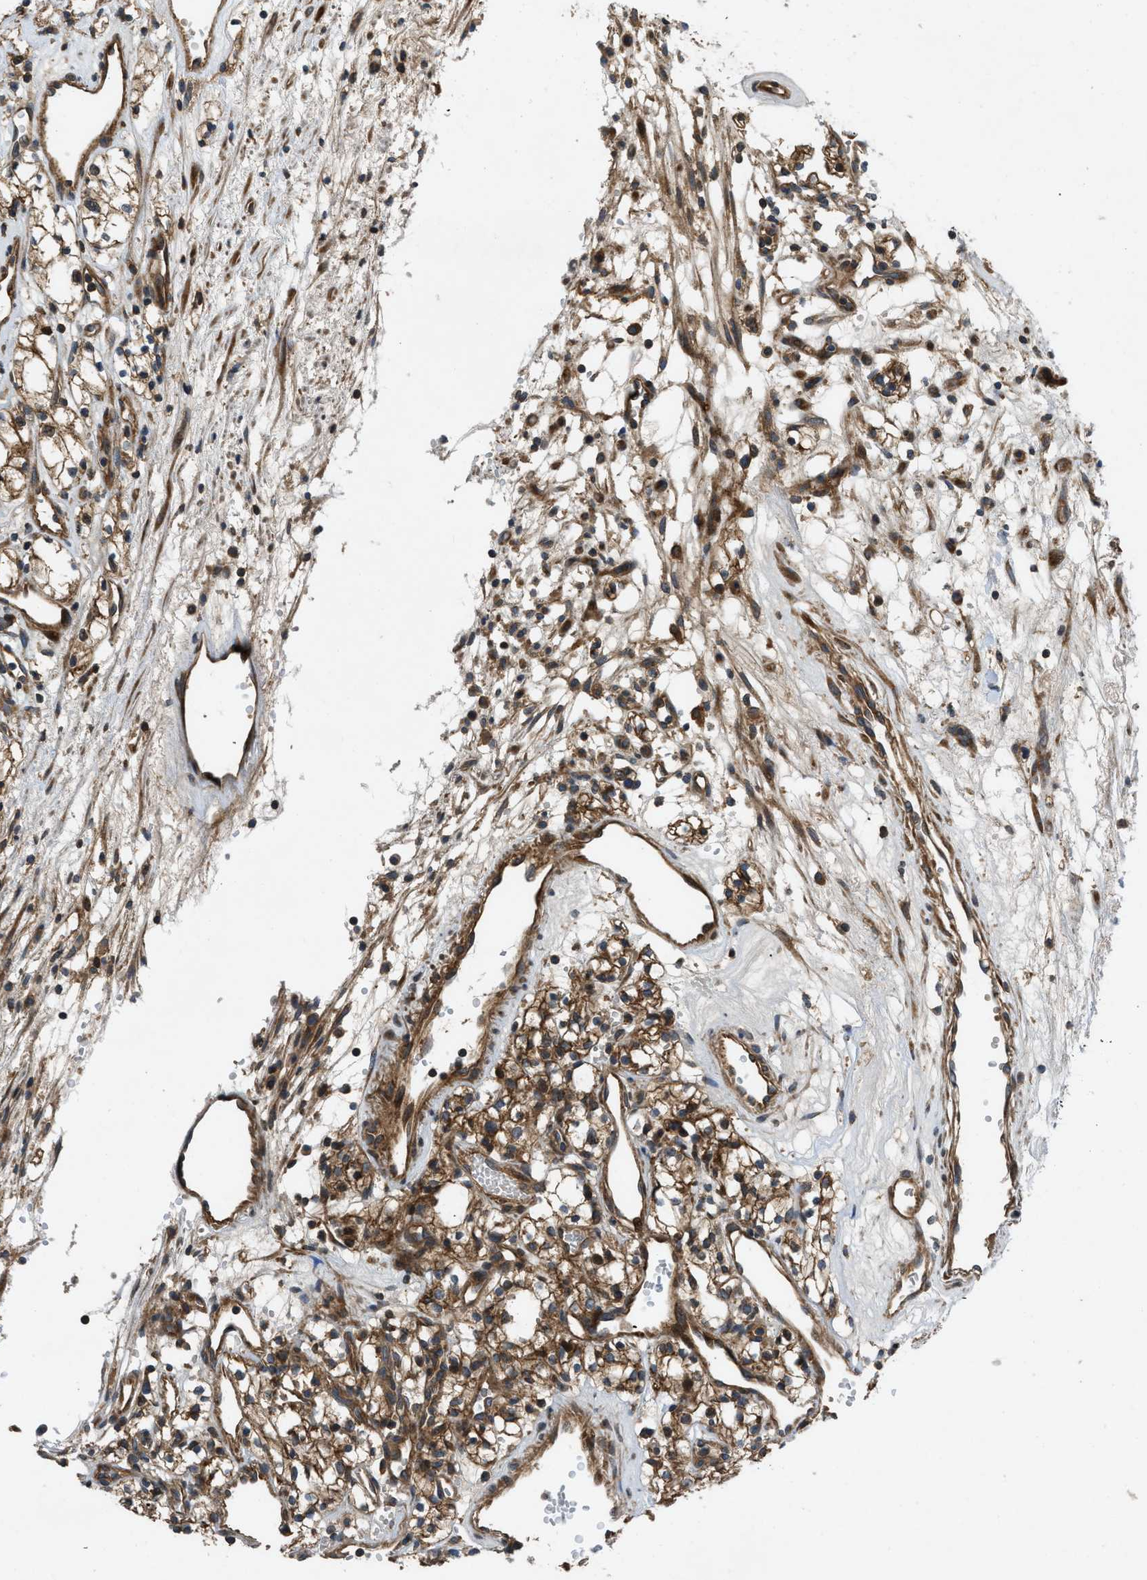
{"staining": {"intensity": "moderate", "quantity": ">75%", "location": "cytoplasmic/membranous"}, "tissue": "renal cancer", "cell_type": "Tumor cells", "image_type": "cancer", "snomed": [{"axis": "morphology", "description": "Adenocarcinoma, NOS"}, {"axis": "topography", "description": "Kidney"}], "caption": "Immunohistochemical staining of renal adenocarcinoma shows medium levels of moderate cytoplasmic/membranous protein positivity in about >75% of tumor cells.", "gene": "CNNM3", "patient": {"sex": "male", "age": 59}}